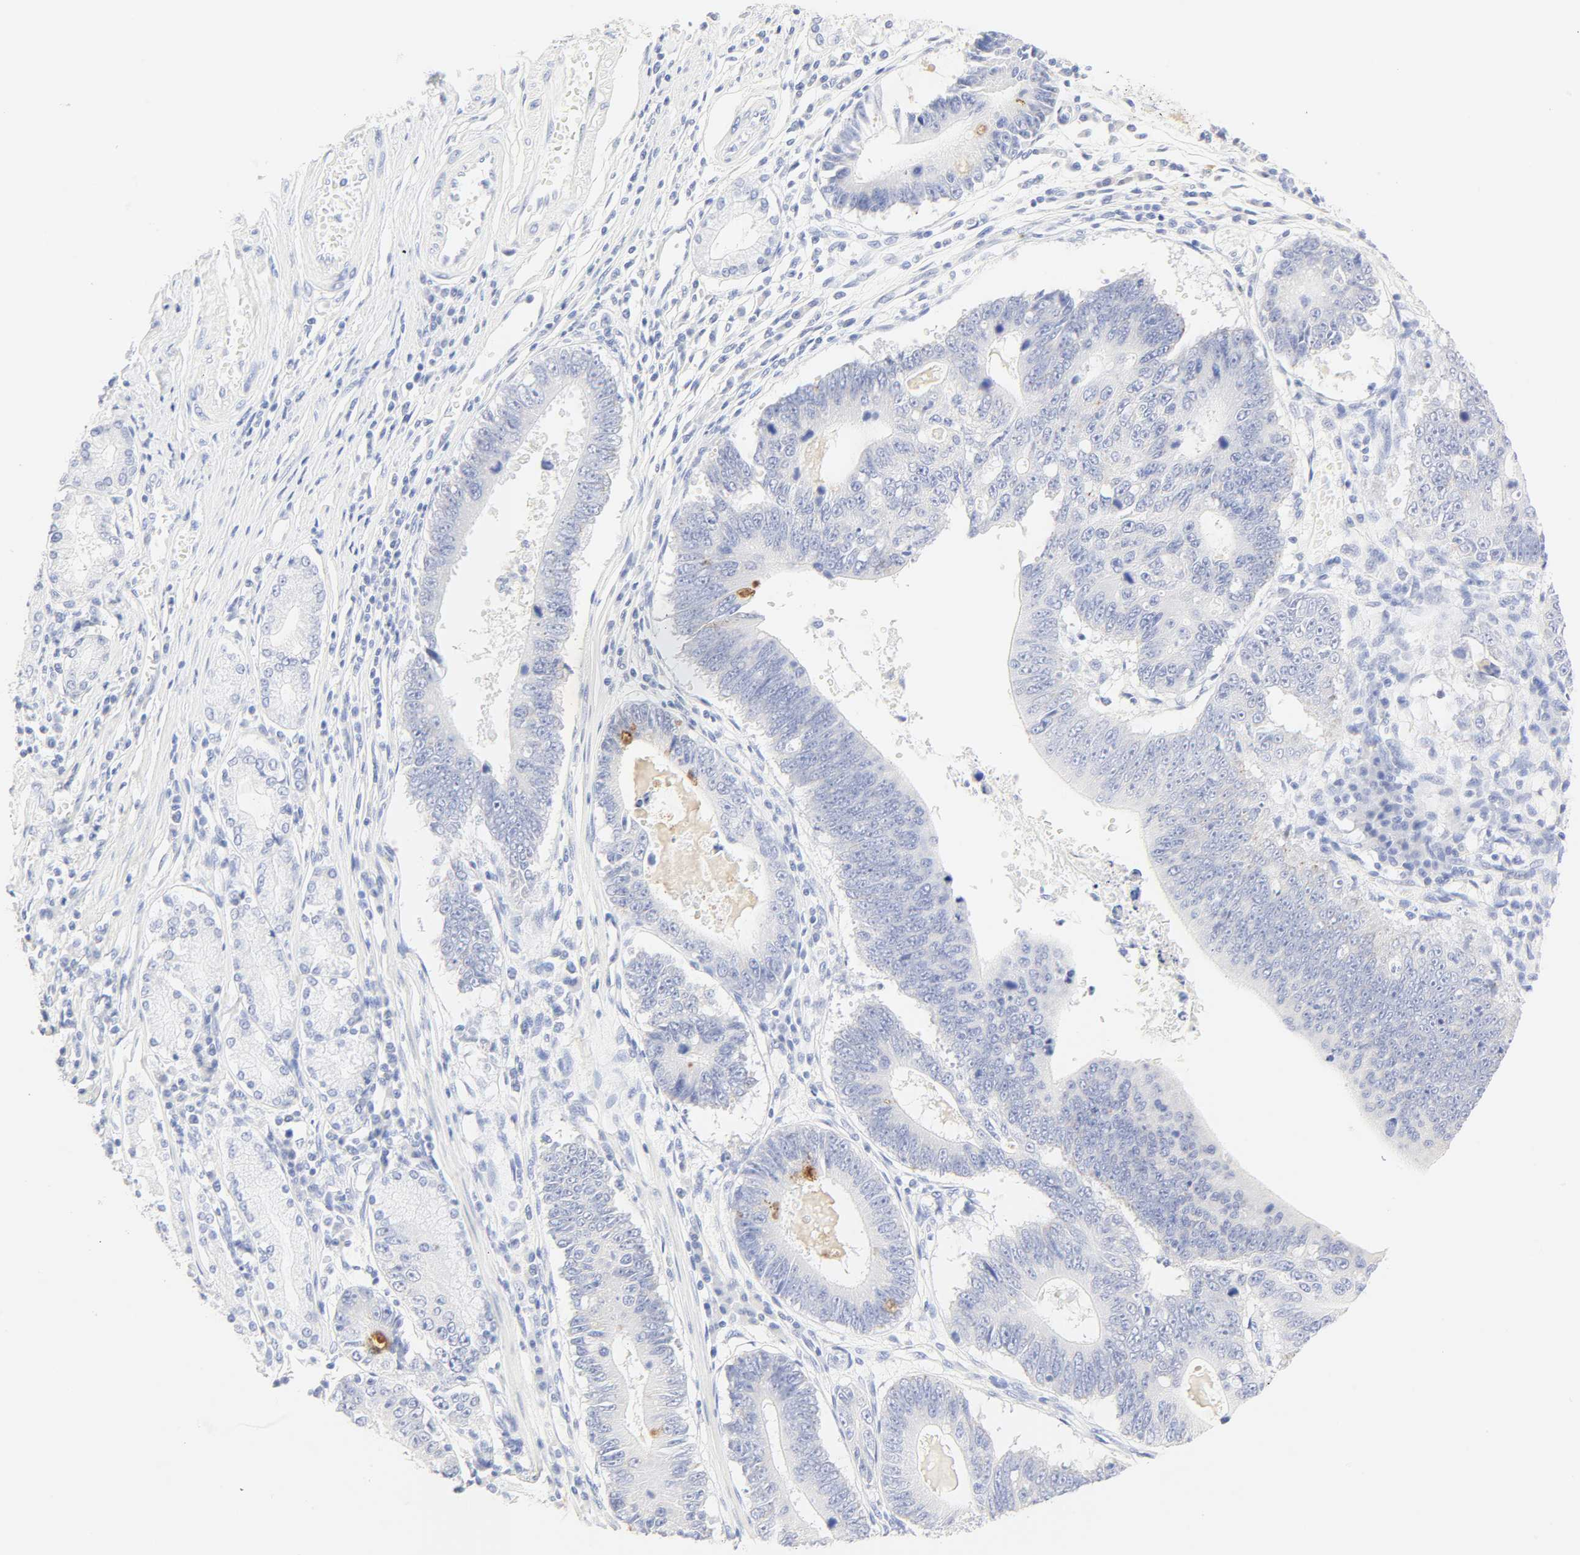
{"staining": {"intensity": "negative", "quantity": "none", "location": "none"}, "tissue": "stomach cancer", "cell_type": "Tumor cells", "image_type": "cancer", "snomed": [{"axis": "morphology", "description": "Adenocarcinoma, NOS"}, {"axis": "topography", "description": "Stomach"}], "caption": "Tumor cells show no significant protein staining in stomach cancer.", "gene": "SLCO1B3", "patient": {"sex": "male", "age": 59}}